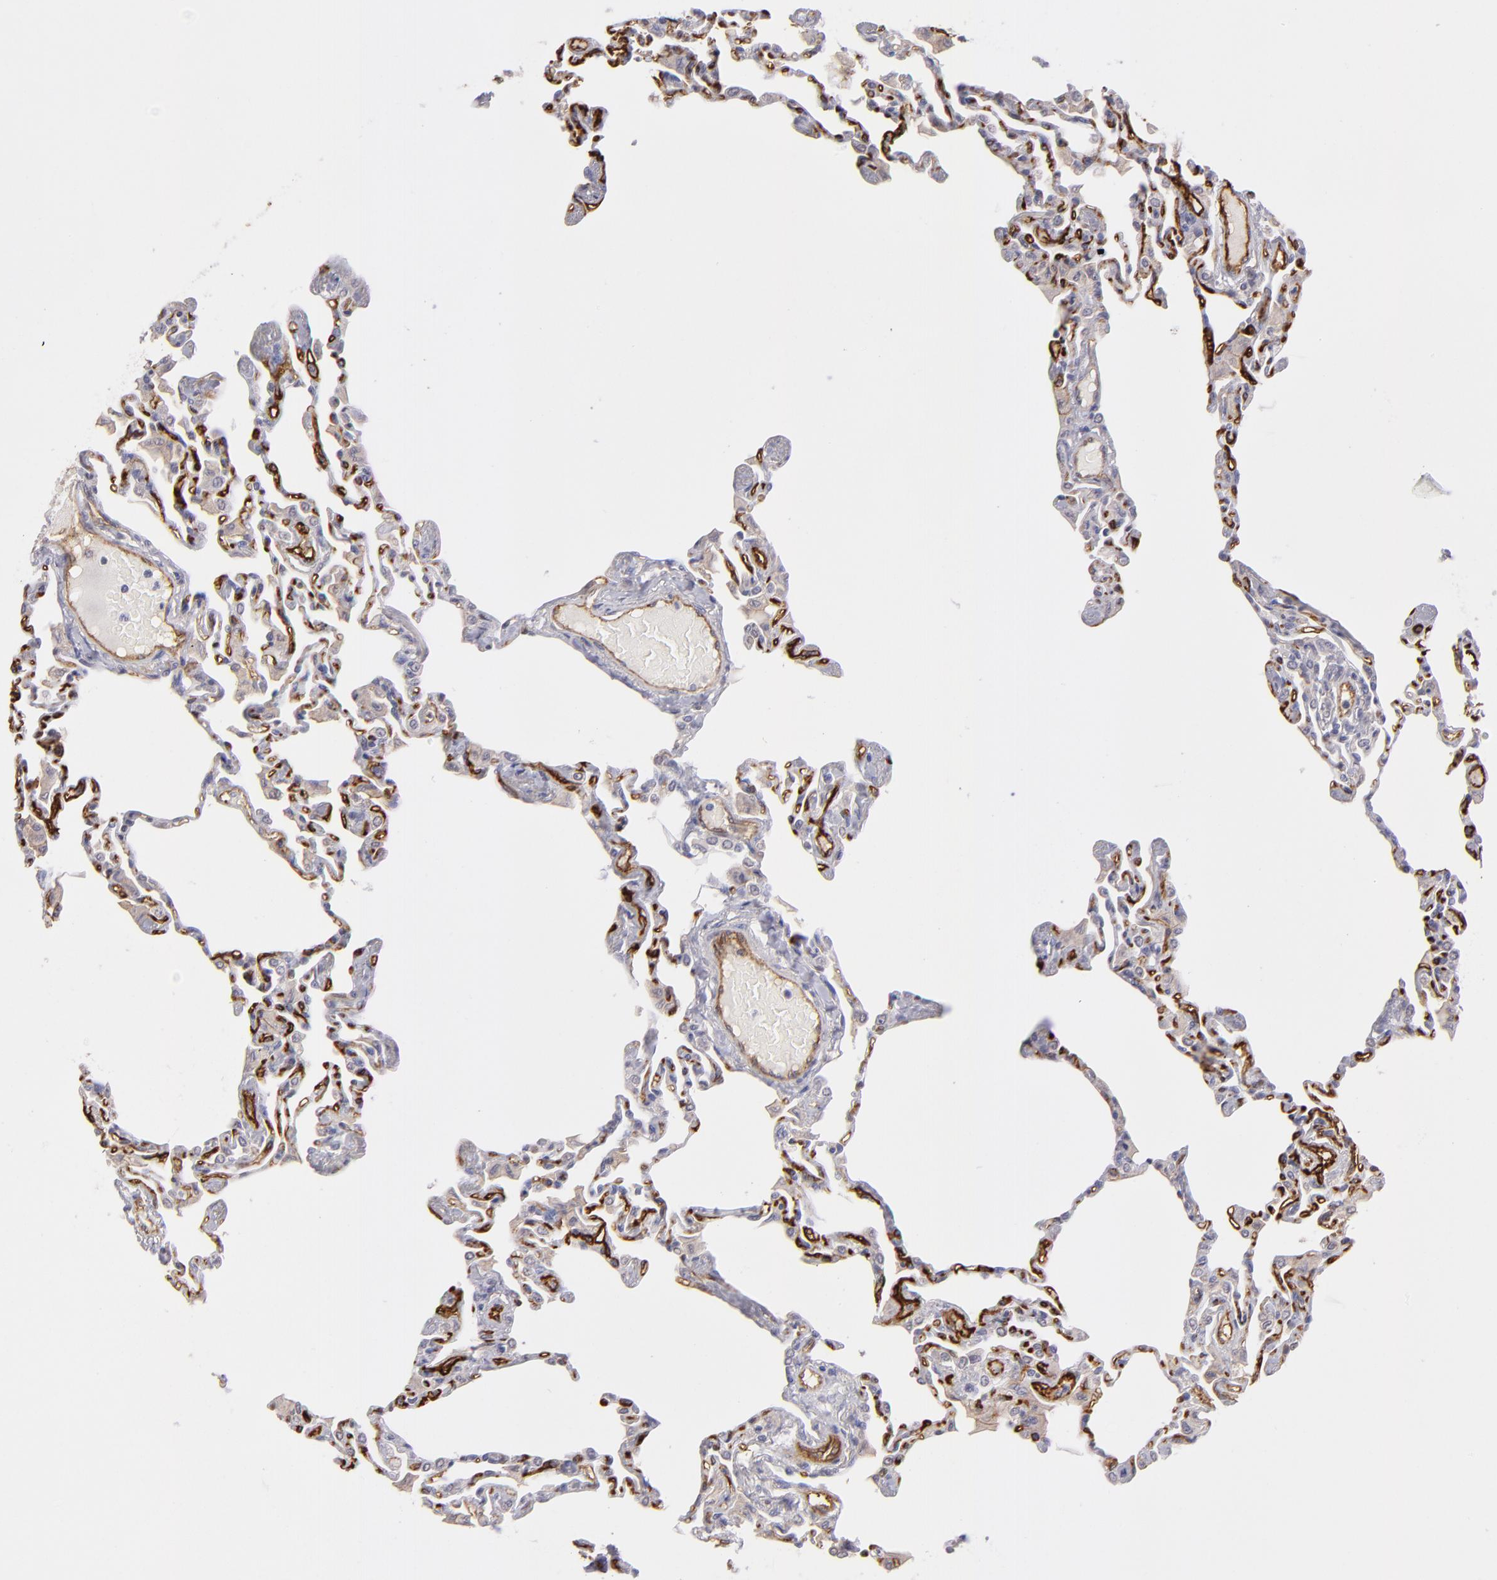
{"staining": {"intensity": "negative", "quantity": "none", "location": "none"}, "tissue": "lung", "cell_type": "Alveolar cells", "image_type": "normal", "snomed": [{"axis": "morphology", "description": "Normal tissue, NOS"}, {"axis": "topography", "description": "Lung"}], "caption": "The immunohistochemistry (IHC) image has no significant positivity in alveolar cells of lung. (DAB IHC with hematoxylin counter stain).", "gene": "THBD", "patient": {"sex": "female", "age": 49}}